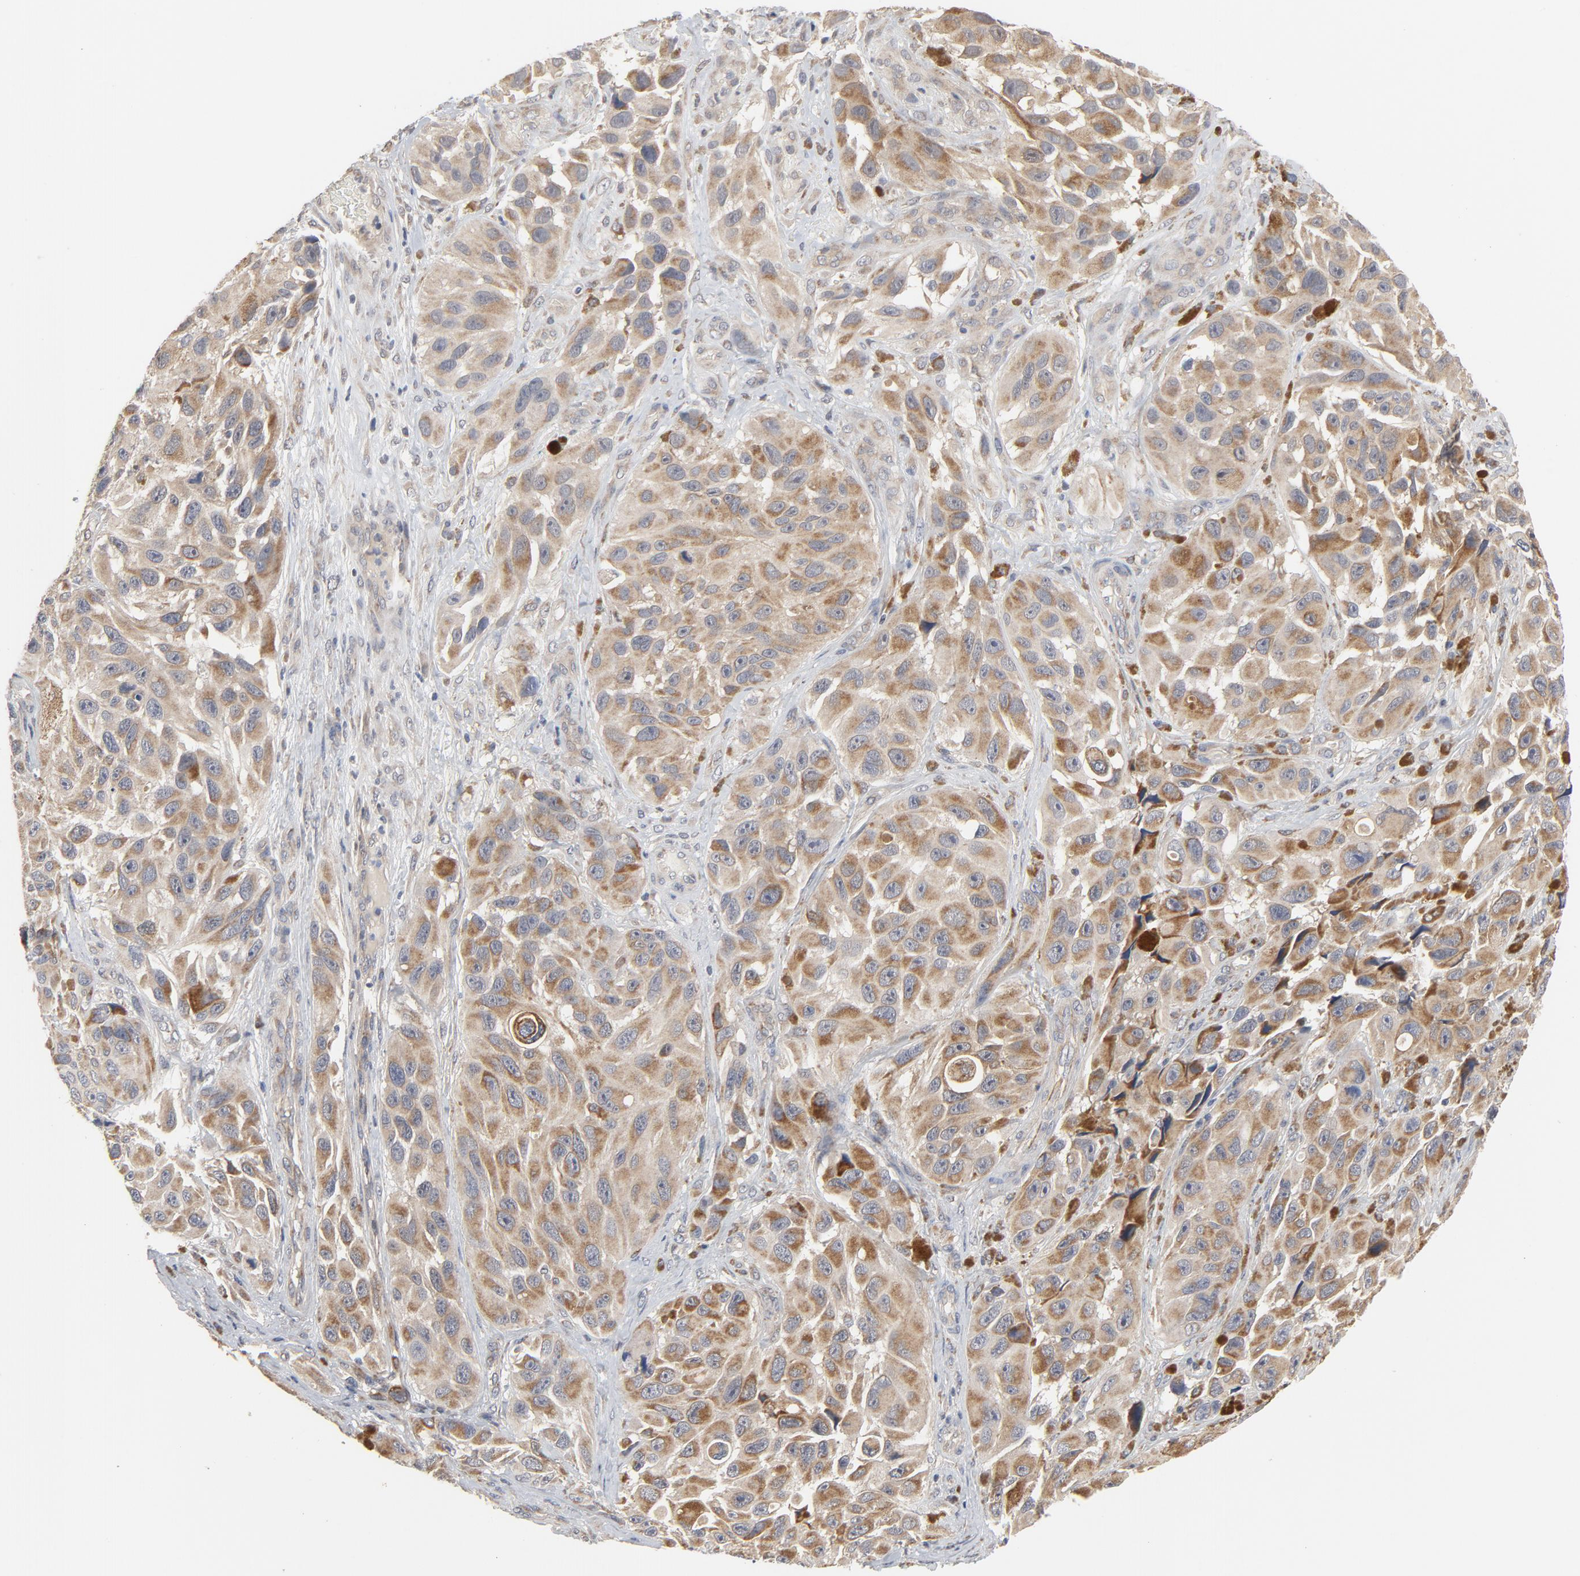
{"staining": {"intensity": "moderate", "quantity": ">75%", "location": "cytoplasmic/membranous"}, "tissue": "melanoma", "cell_type": "Tumor cells", "image_type": "cancer", "snomed": [{"axis": "morphology", "description": "Malignant melanoma, NOS"}, {"axis": "topography", "description": "Skin"}], "caption": "Approximately >75% of tumor cells in human malignant melanoma exhibit moderate cytoplasmic/membranous protein staining as visualized by brown immunohistochemical staining.", "gene": "C14orf119", "patient": {"sex": "female", "age": 73}}